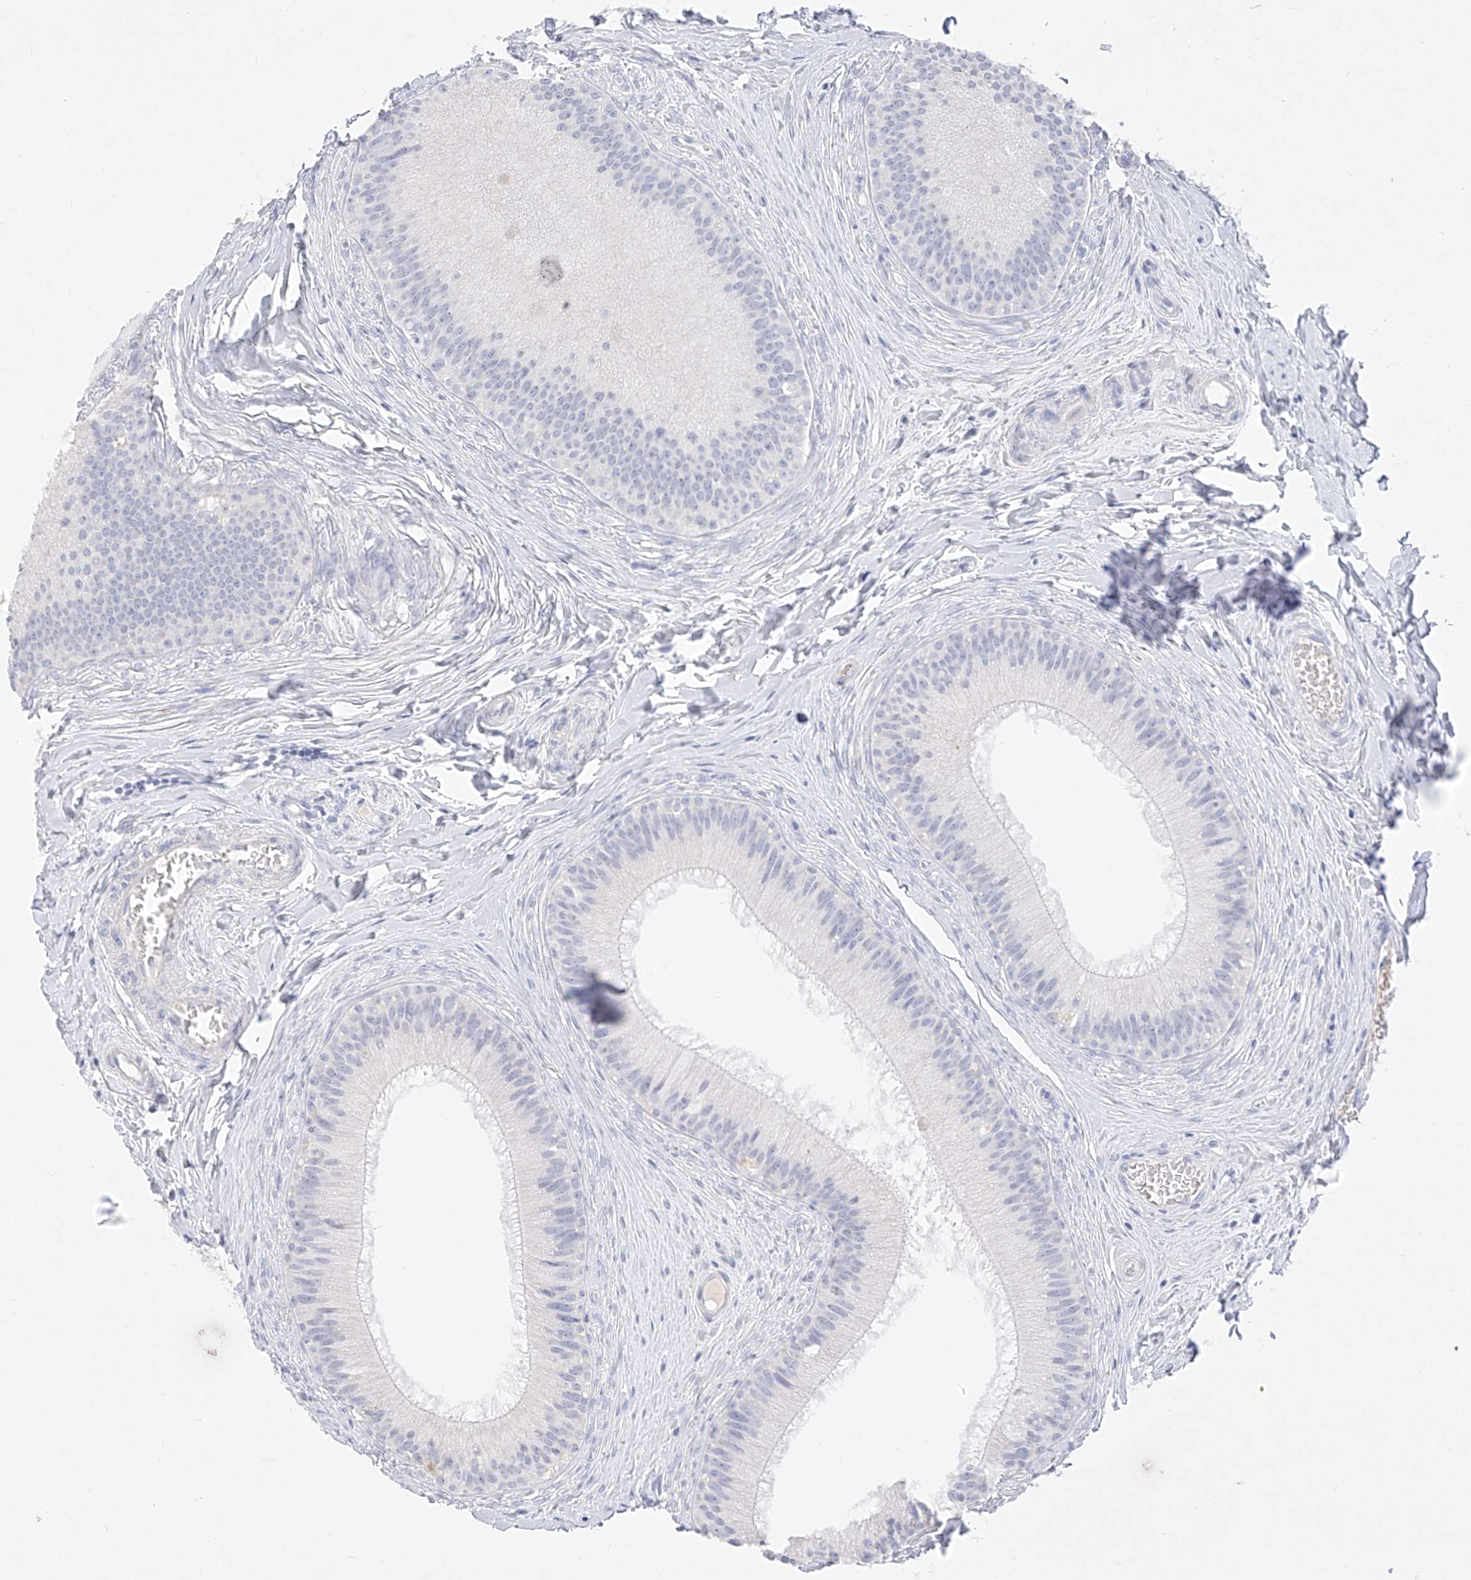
{"staining": {"intensity": "negative", "quantity": "none", "location": "none"}, "tissue": "epididymis", "cell_type": "Glandular cells", "image_type": "normal", "snomed": [{"axis": "morphology", "description": "Normal tissue, NOS"}, {"axis": "topography", "description": "Epididymis"}], "caption": "DAB (3,3'-diaminobenzidine) immunohistochemical staining of benign human epididymis exhibits no significant positivity in glandular cells. (DAB immunohistochemistry (IHC) visualized using brightfield microscopy, high magnification).", "gene": "TGM4", "patient": {"sex": "male", "age": 27}}